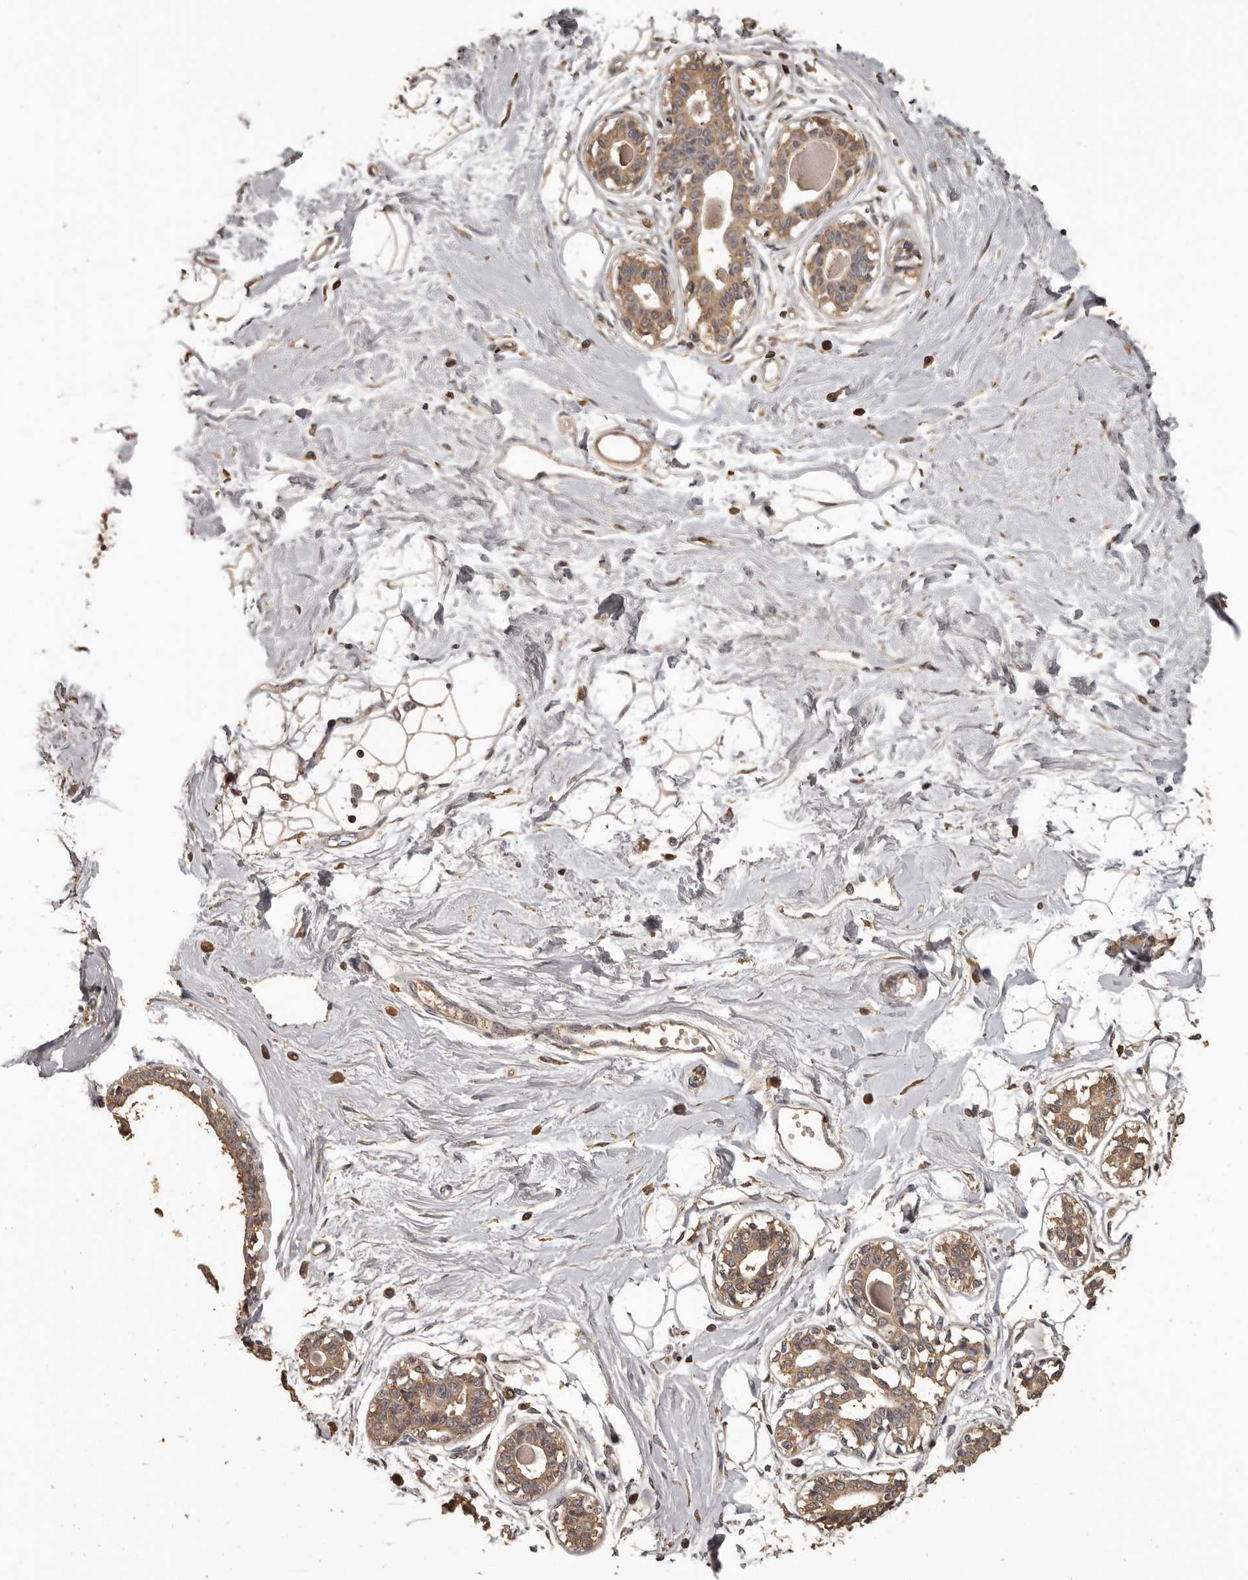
{"staining": {"intensity": "moderate", "quantity": "25%-75%", "location": "cytoplasmic/membranous"}, "tissue": "breast", "cell_type": "Adipocytes", "image_type": "normal", "snomed": [{"axis": "morphology", "description": "Normal tissue, NOS"}, {"axis": "topography", "description": "Breast"}], "caption": "Breast stained with immunohistochemistry demonstrates moderate cytoplasmic/membranous positivity in about 25%-75% of adipocytes. (DAB (3,3'-diaminobenzidine) IHC, brown staining for protein, blue staining for nuclei).", "gene": "MGAT5", "patient": {"sex": "female", "age": 45}}